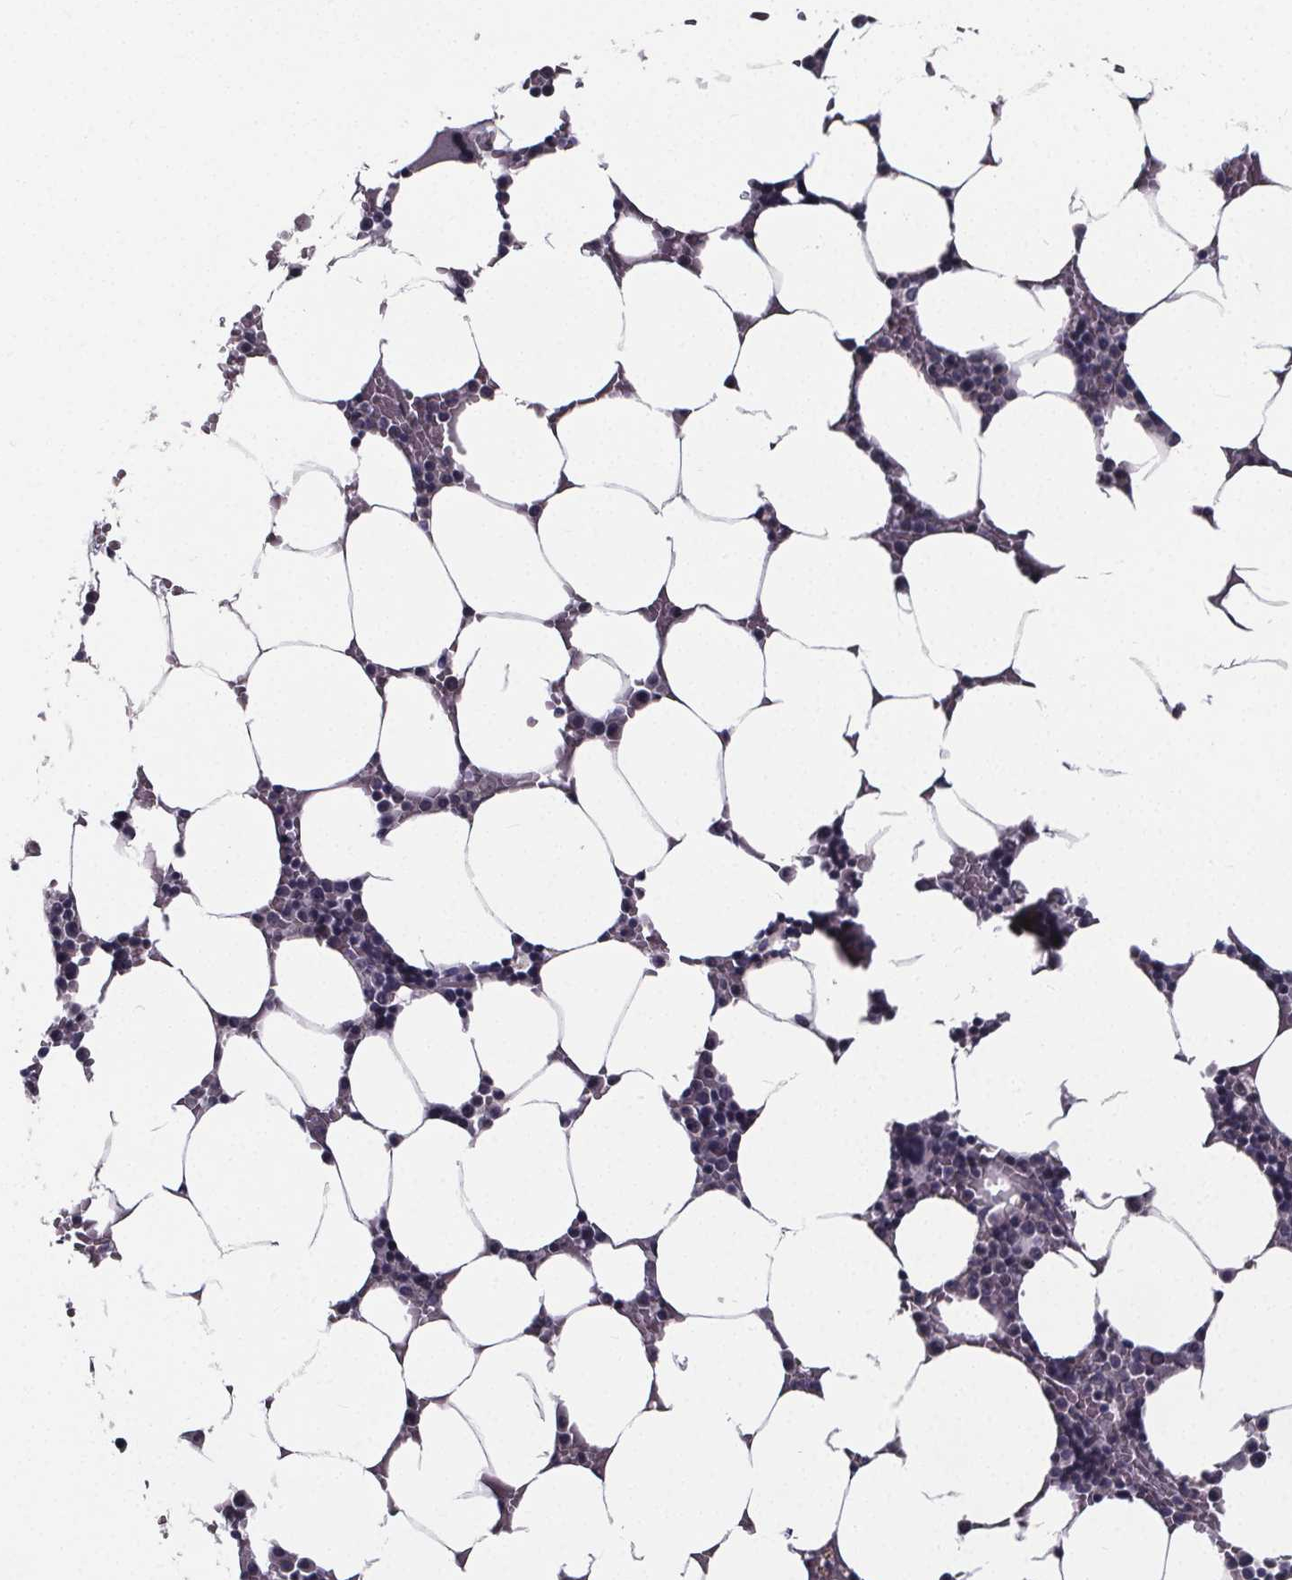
{"staining": {"intensity": "negative", "quantity": "none", "location": "none"}, "tissue": "bone marrow", "cell_type": "Hematopoietic cells", "image_type": "normal", "snomed": [{"axis": "morphology", "description": "Normal tissue, NOS"}, {"axis": "topography", "description": "Bone marrow"}], "caption": "Bone marrow was stained to show a protein in brown. There is no significant expression in hematopoietic cells. (DAB (3,3'-diaminobenzidine) immunohistochemistry (IHC) visualized using brightfield microscopy, high magnification).", "gene": "AGT", "patient": {"sex": "female", "age": 52}}